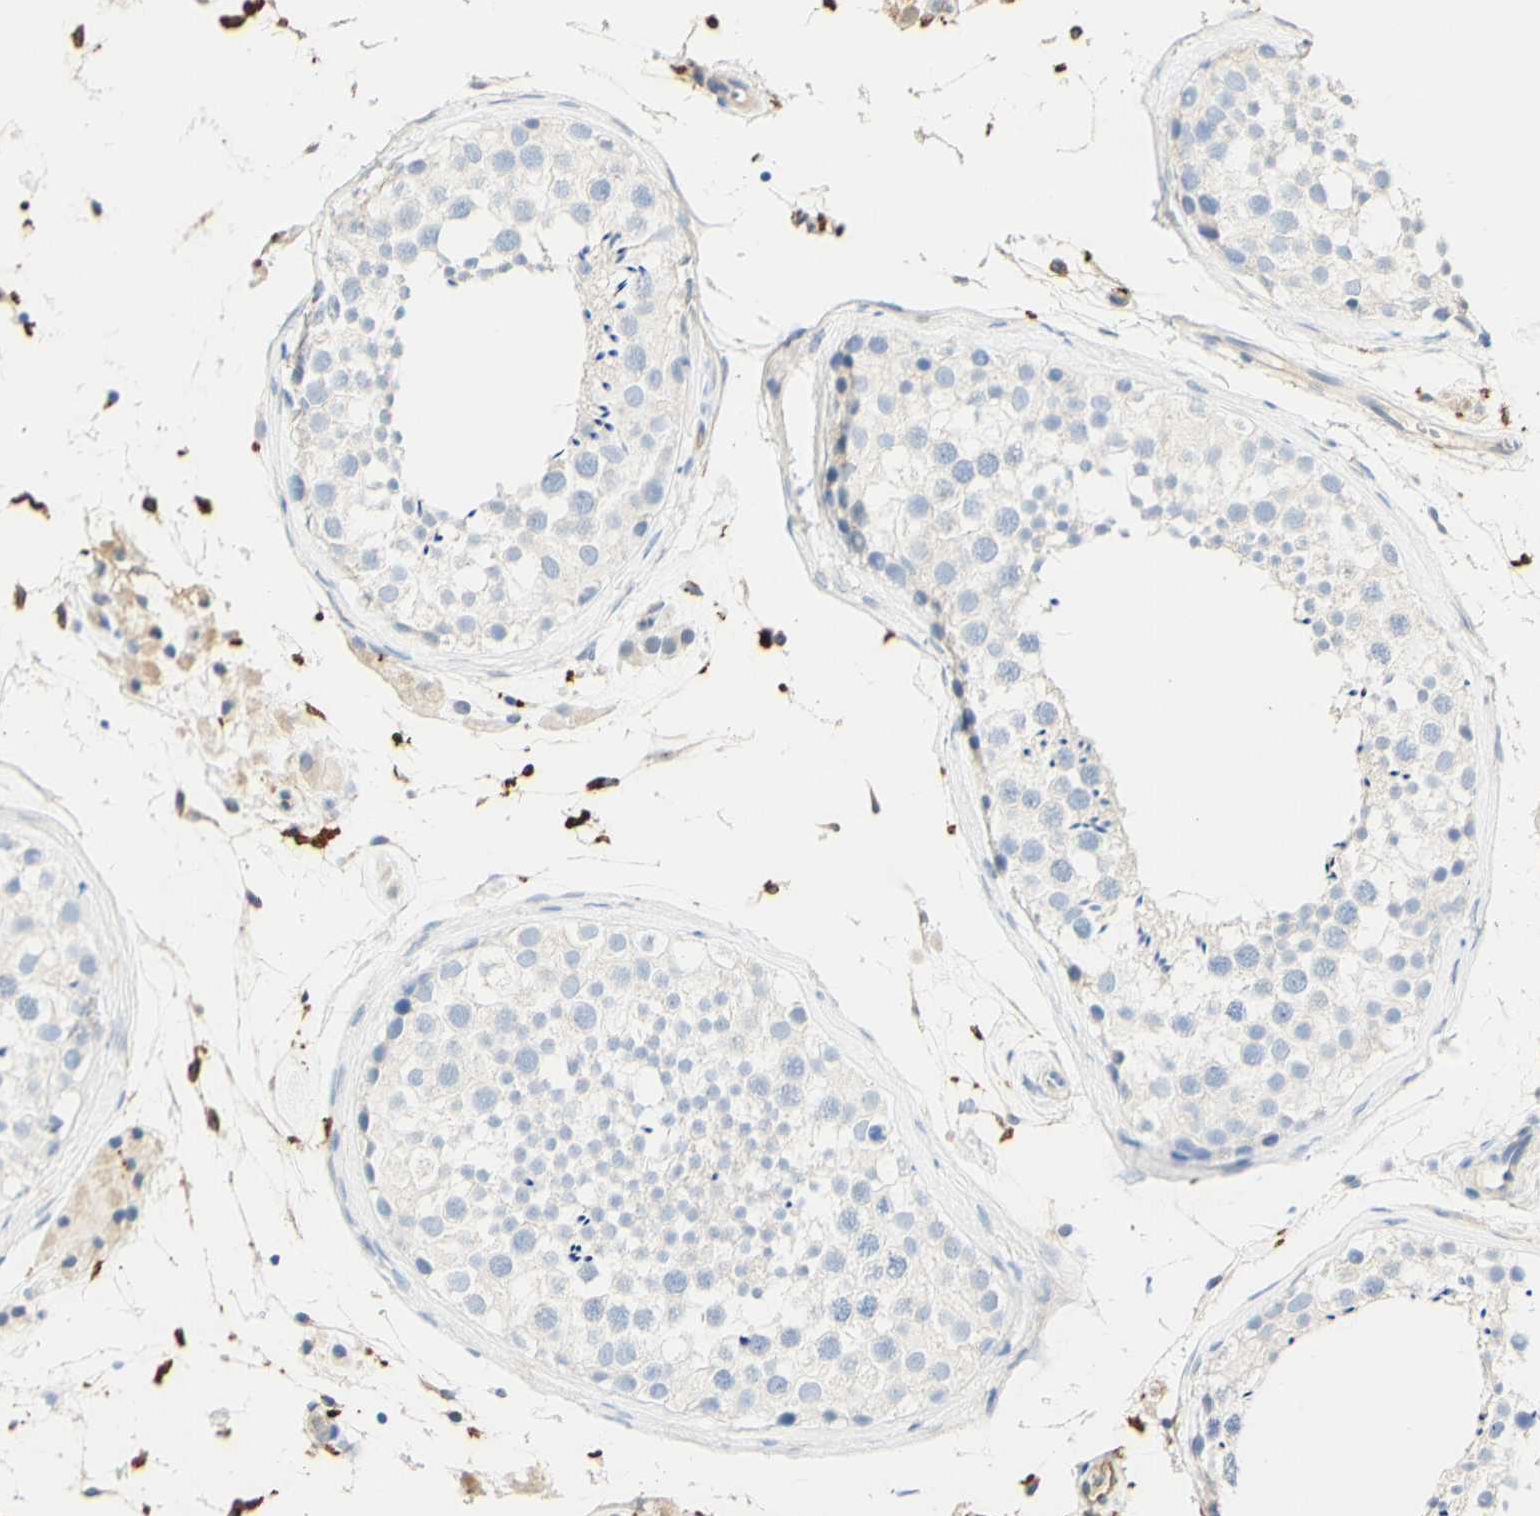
{"staining": {"intensity": "negative", "quantity": "none", "location": "none"}, "tissue": "testis", "cell_type": "Cells in seminiferous ducts", "image_type": "normal", "snomed": [{"axis": "morphology", "description": "Normal tissue, NOS"}, {"axis": "topography", "description": "Testis"}], "caption": "Immunohistochemistry (IHC) photomicrograph of benign testis: human testis stained with DAB (3,3'-diaminobenzidine) displays no significant protein expression in cells in seminiferous ducts.", "gene": "FCGRT", "patient": {"sex": "male", "age": 46}}